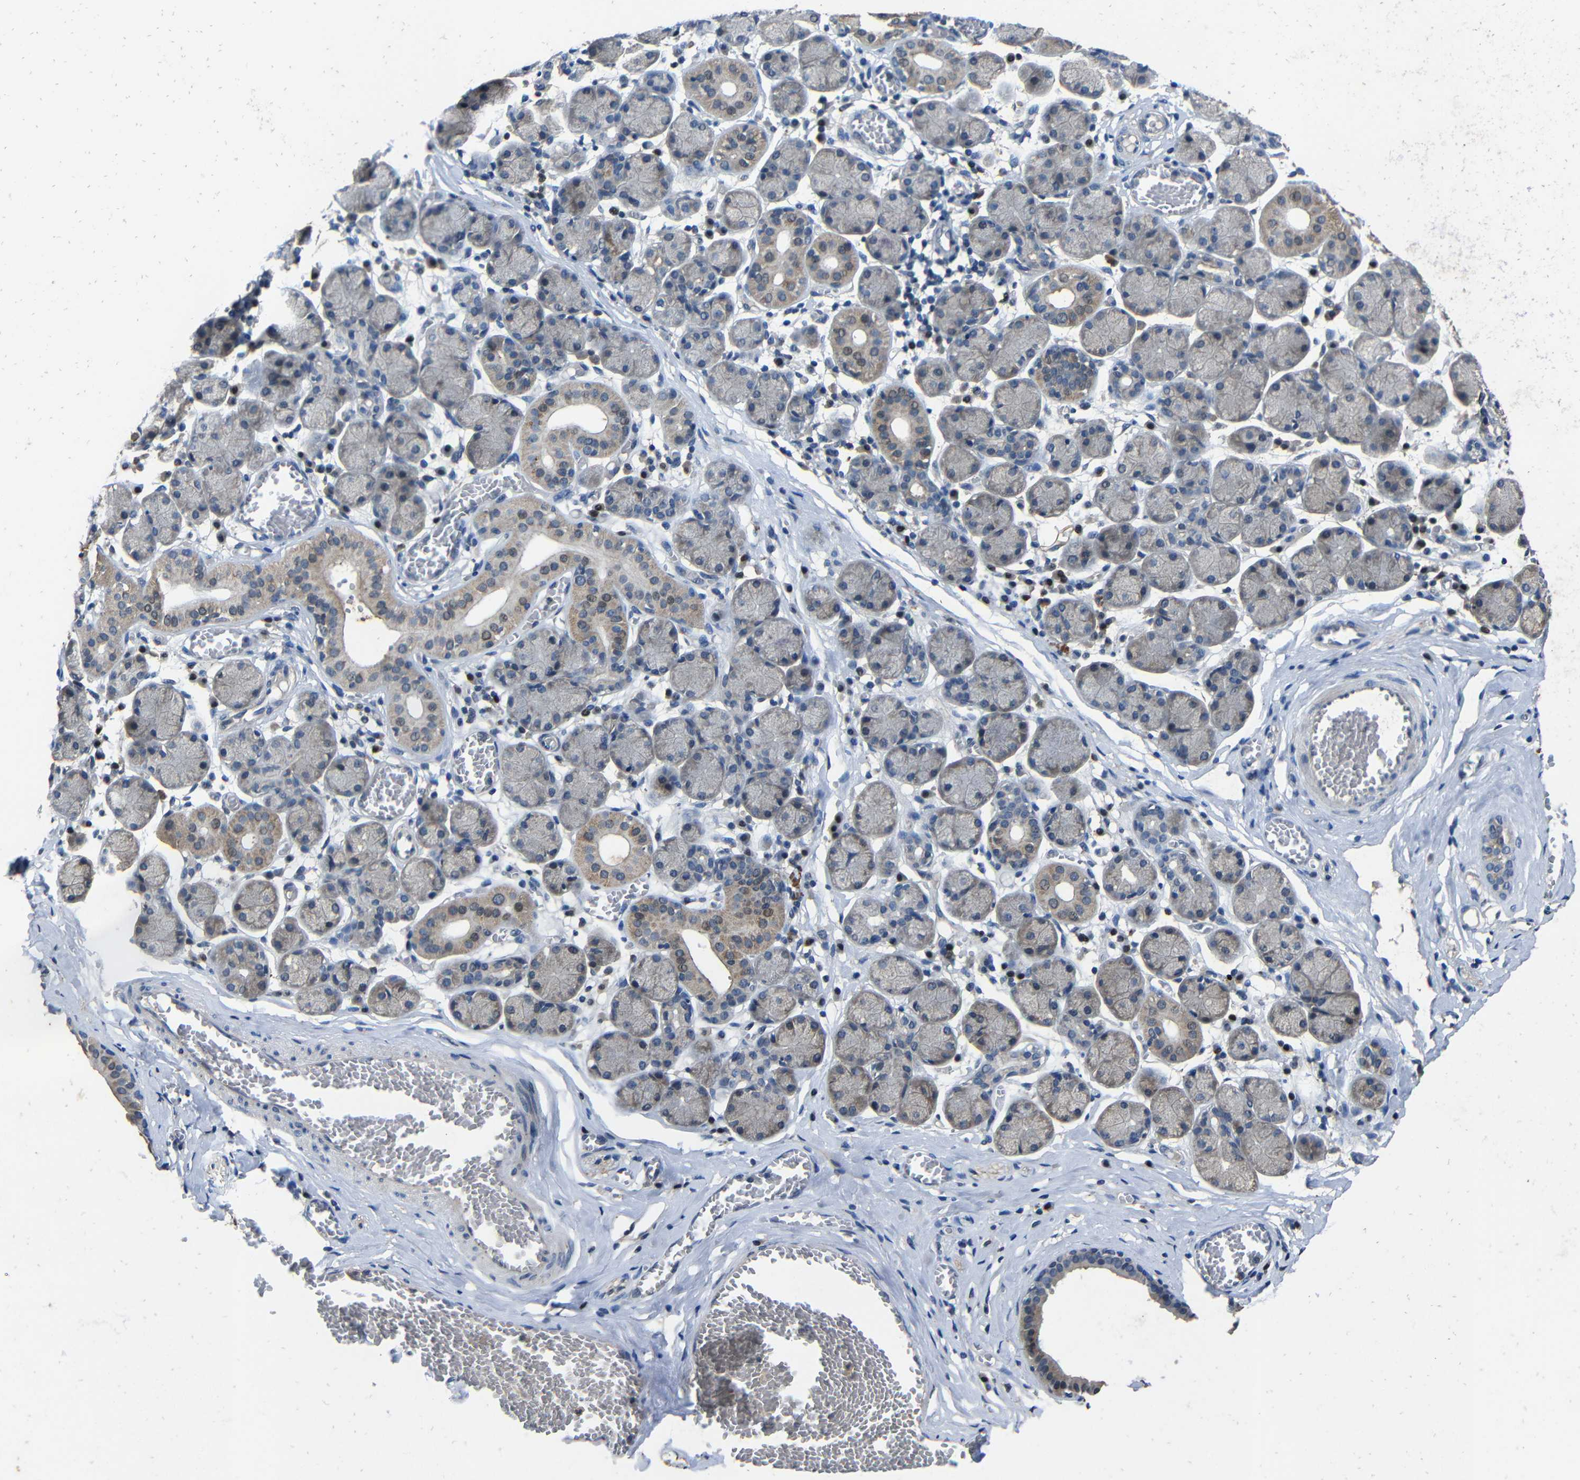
{"staining": {"intensity": "weak", "quantity": "<25%", "location": "cytoplasmic/membranous"}, "tissue": "salivary gland", "cell_type": "Glandular cells", "image_type": "normal", "snomed": [{"axis": "morphology", "description": "Normal tissue, NOS"}, {"axis": "topography", "description": "Salivary gland"}], "caption": "The image exhibits no significant staining in glandular cells of salivary gland.", "gene": "C6orf89", "patient": {"sex": "female", "age": 24}}